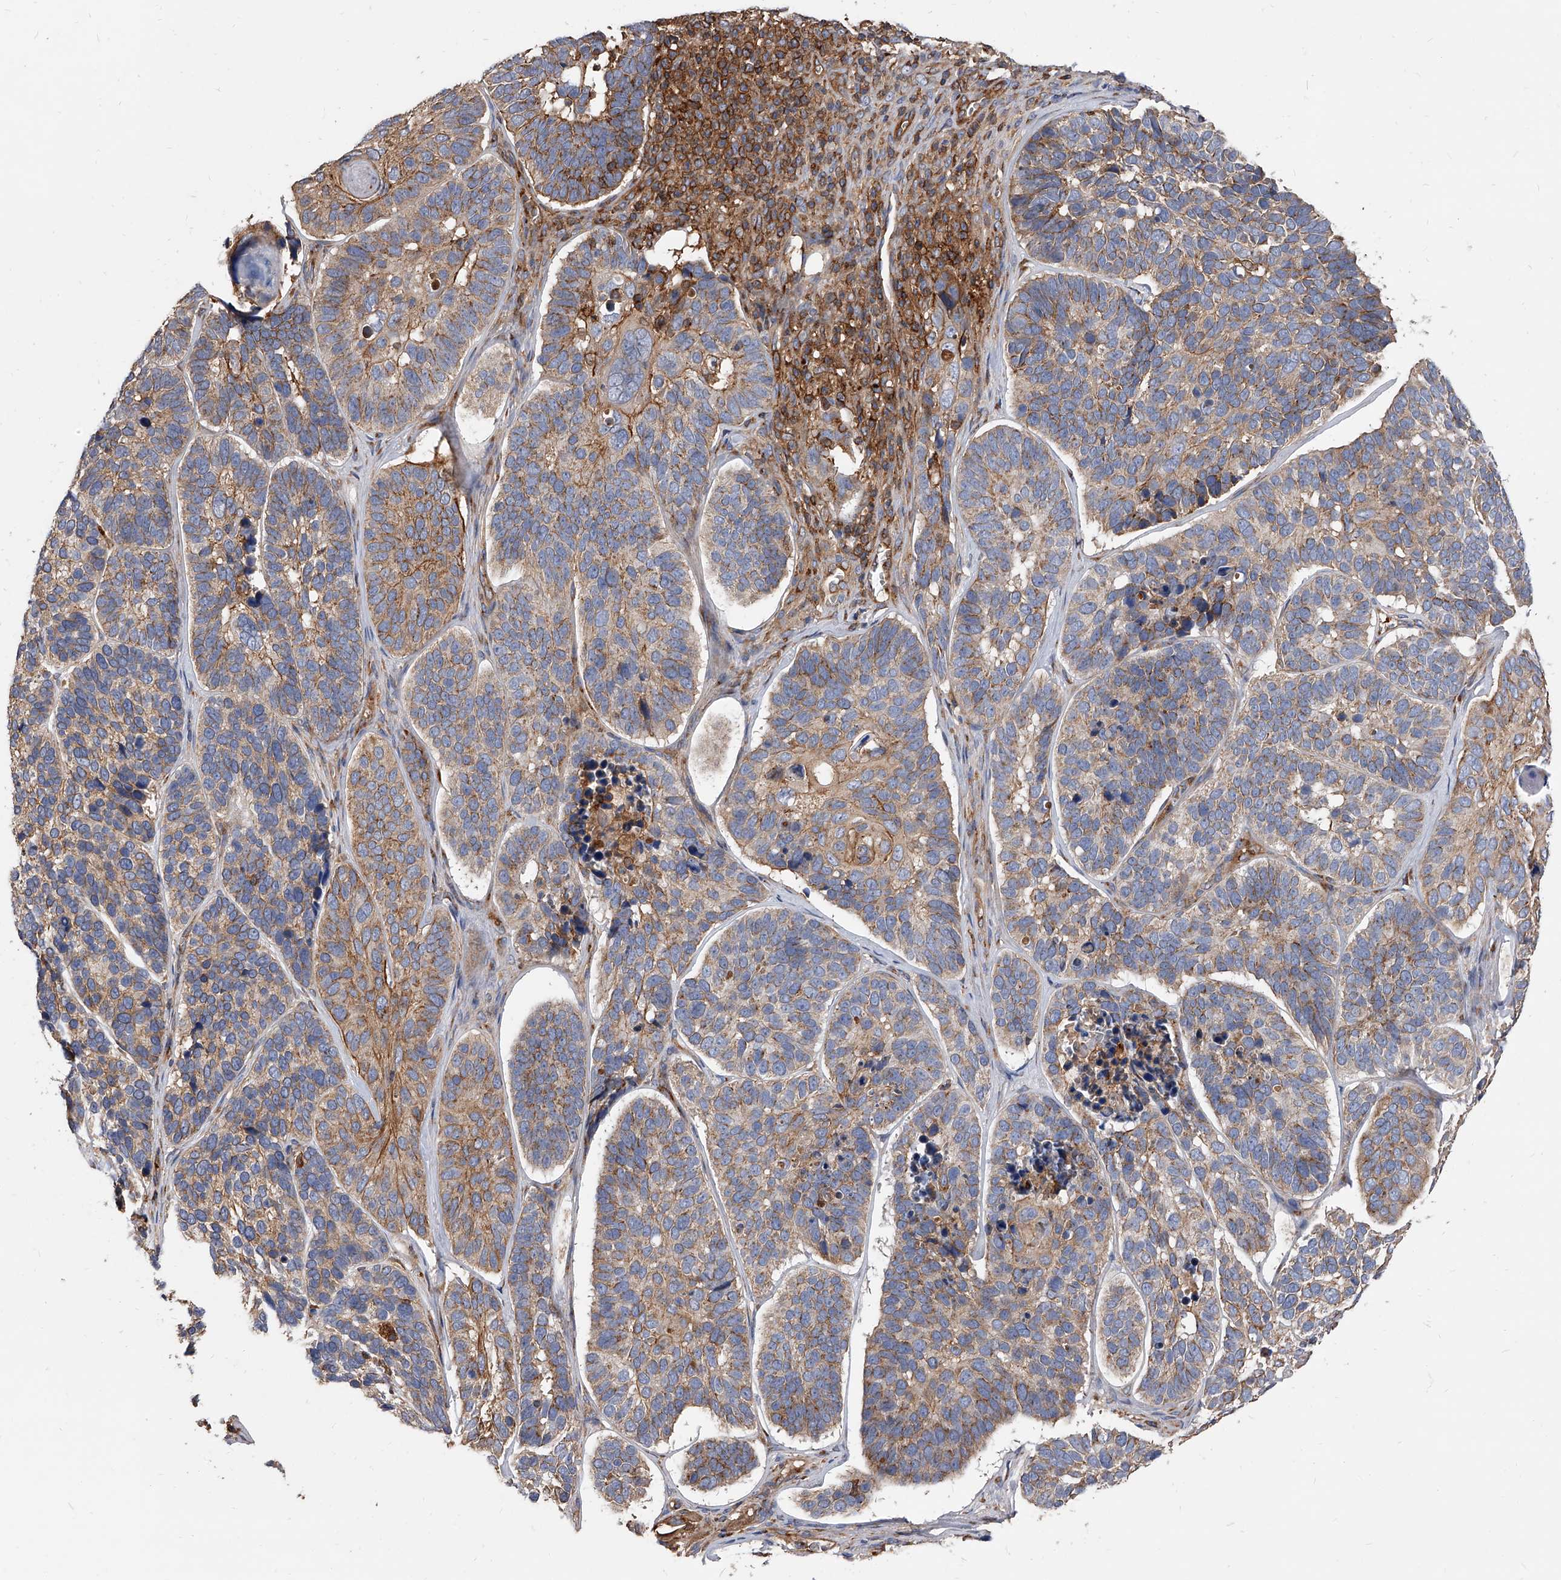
{"staining": {"intensity": "moderate", "quantity": "25%-75%", "location": "cytoplasmic/membranous"}, "tissue": "skin cancer", "cell_type": "Tumor cells", "image_type": "cancer", "snomed": [{"axis": "morphology", "description": "Basal cell carcinoma"}, {"axis": "topography", "description": "Skin"}], "caption": "IHC of skin cancer (basal cell carcinoma) demonstrates medium levels of moderate cytoplasmic/membranous positivity in about 25%-75% of tumor cells.", "gene": "PISD", "patient": {"sex": "male", "age": 62}}